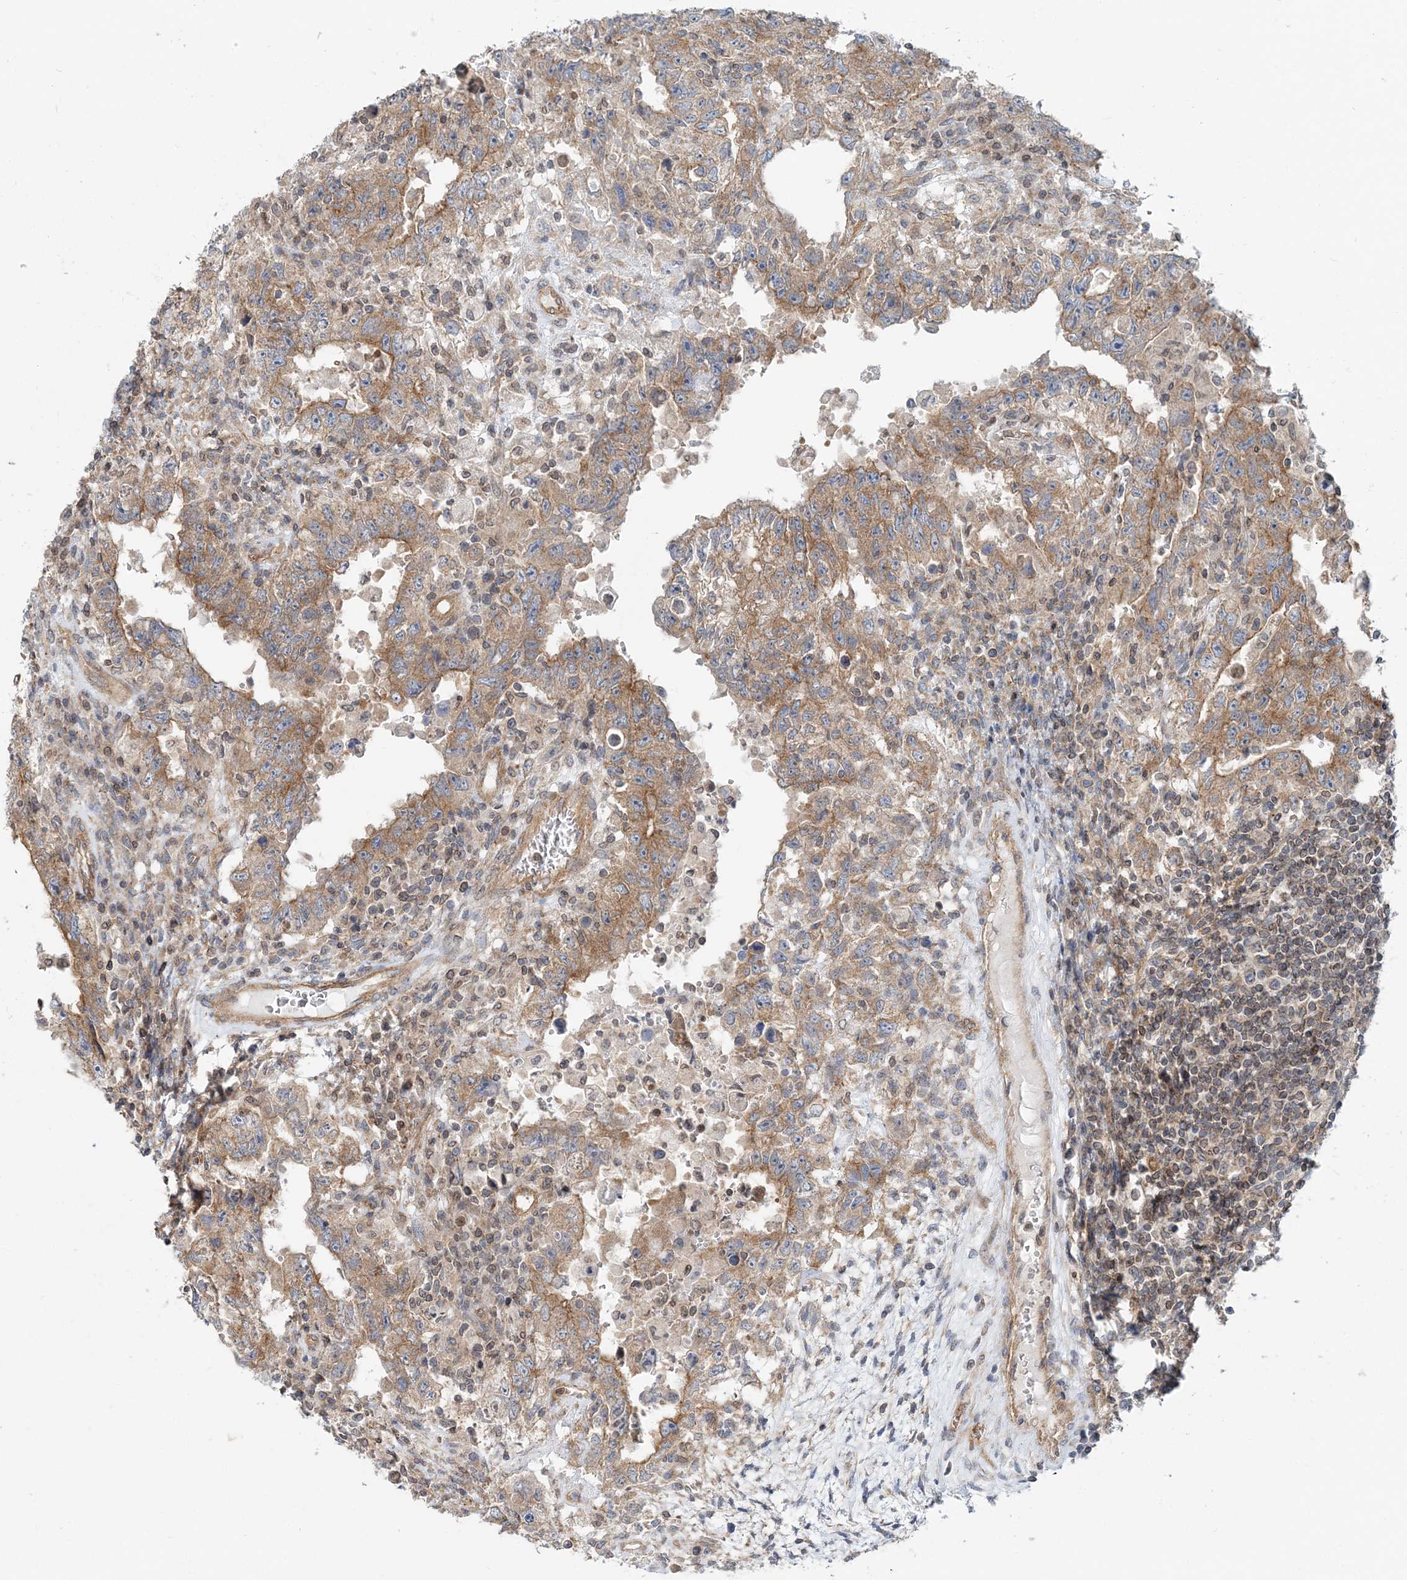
{"staining": {"intensity": "moderate", "quantity": ">75%", "location": "cytoplasmic/membranous"}, "tissue": "testis cancer", "cell_type": "Tumor cells", "image_type": "cancer", "snomed": [{"axis": "morphology", "description": "Carcinoma, Embryonal, NOS"}, {"axis": "topography", "description": "Testis"}], "caption": "Immunohistochemistry photomicrograph of testis cancer (embryonal carcinoma) stained for a protein (brown), which reveals medium levels of moderate cytoplasmic/membranous positivity in approximately >75% of tumor cells.", "gene": "MOB4", "patient": {"sex": "male", "age": 26}}